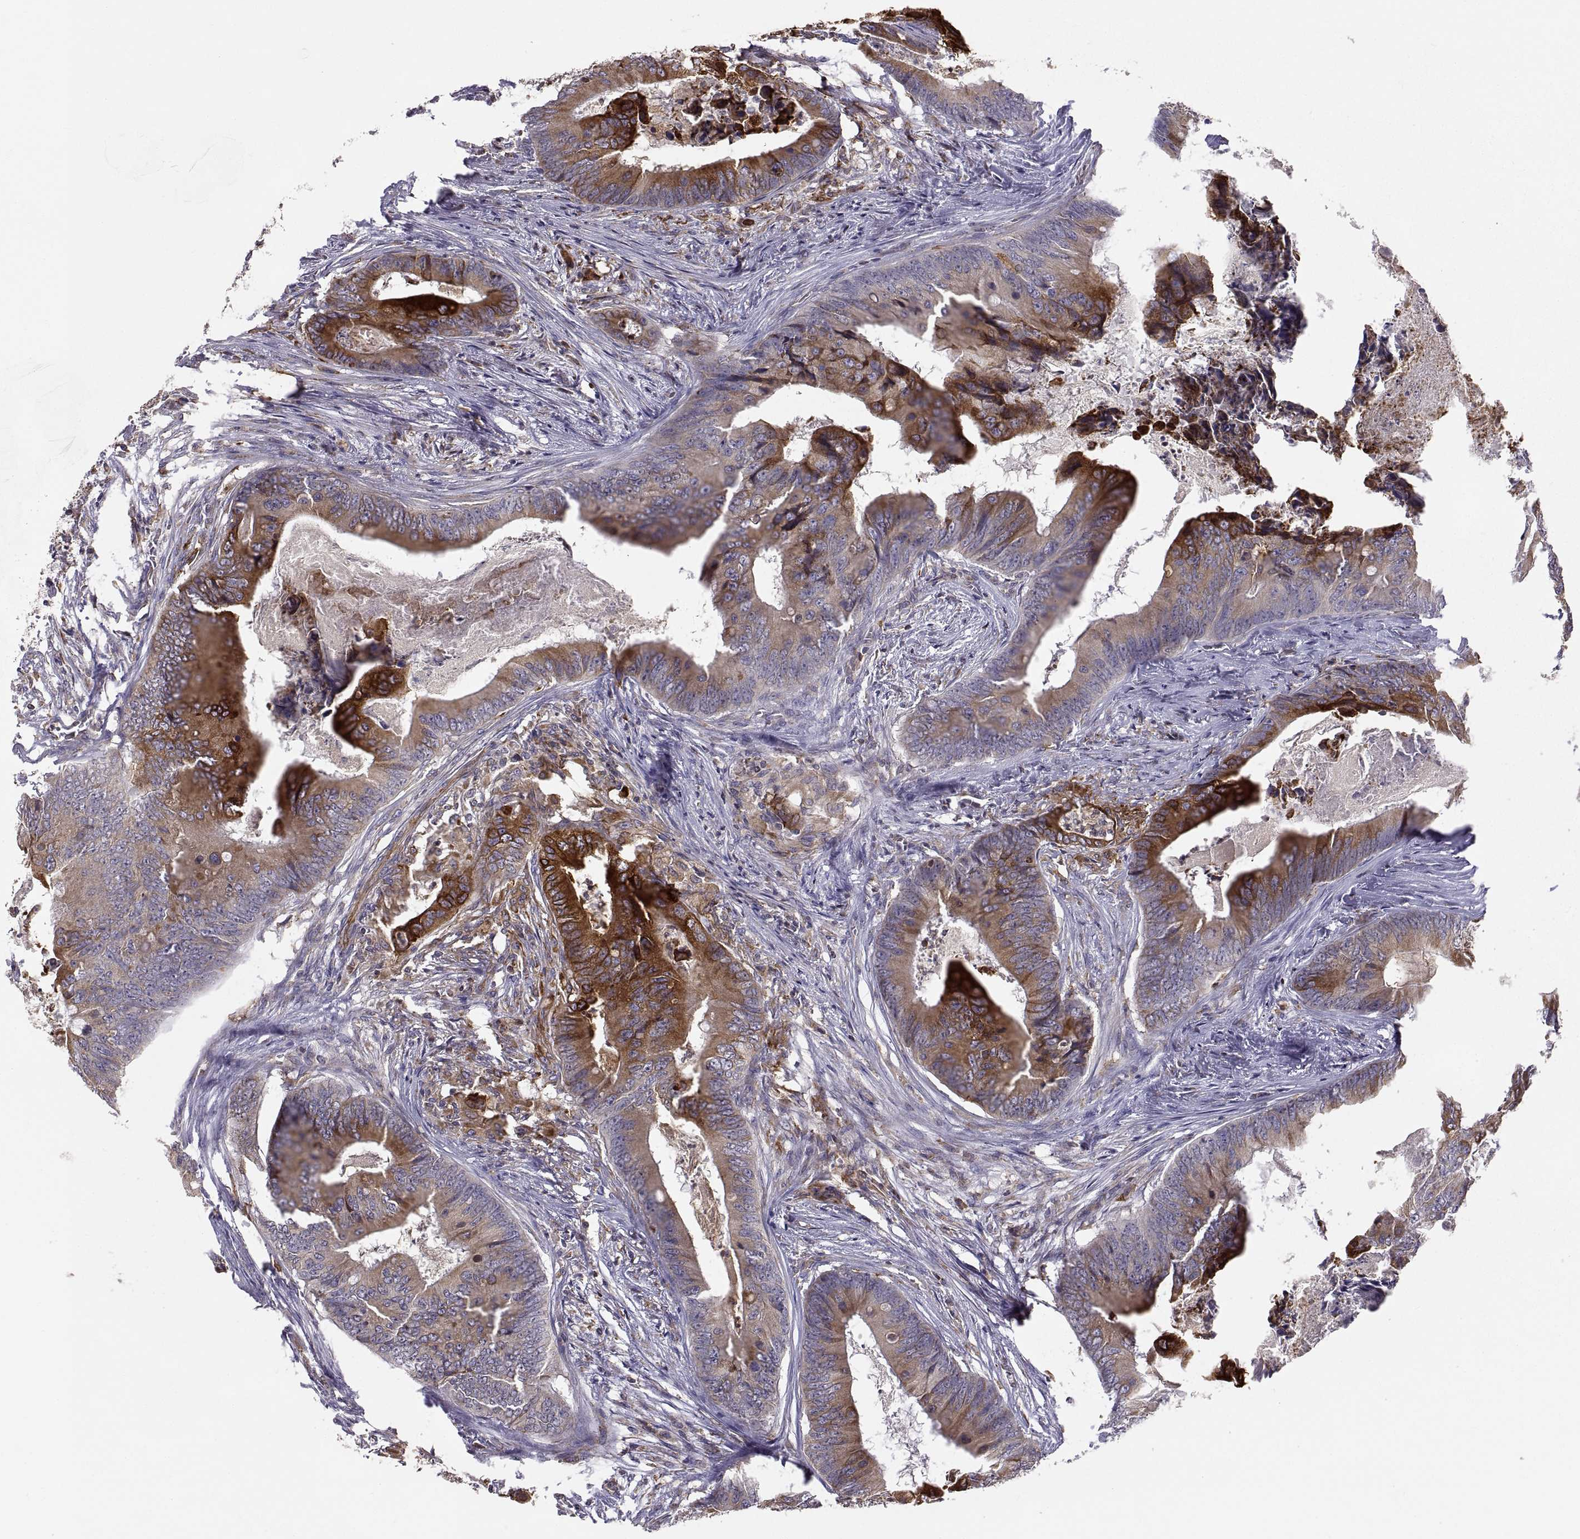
{"staining": {"intensity": "strong", "quantity": "<25%", "location": "cytoplasmic/membranous"}, "tissue": "colorectal cancer", "cell_type": "Tumor cells", "image_type": "cancer", "snomed": [{"axis": "morphology", "description": "Adenocarcinoma, NOS"}, {"axis": "topography", "description": "Colon"}], "caption": "IHC photomicrograph of neoplastic tissue: human colorectal adenocarcinoma stained using IHC exhibits medium levels of strong protein expression localized specifically in the cytoplasmic/membranous of tumor cells, appearing as a cytoplasmic/membranous brown color.", "gene": "ERO1A", "patient": {"sex": "male", "age": 84}}